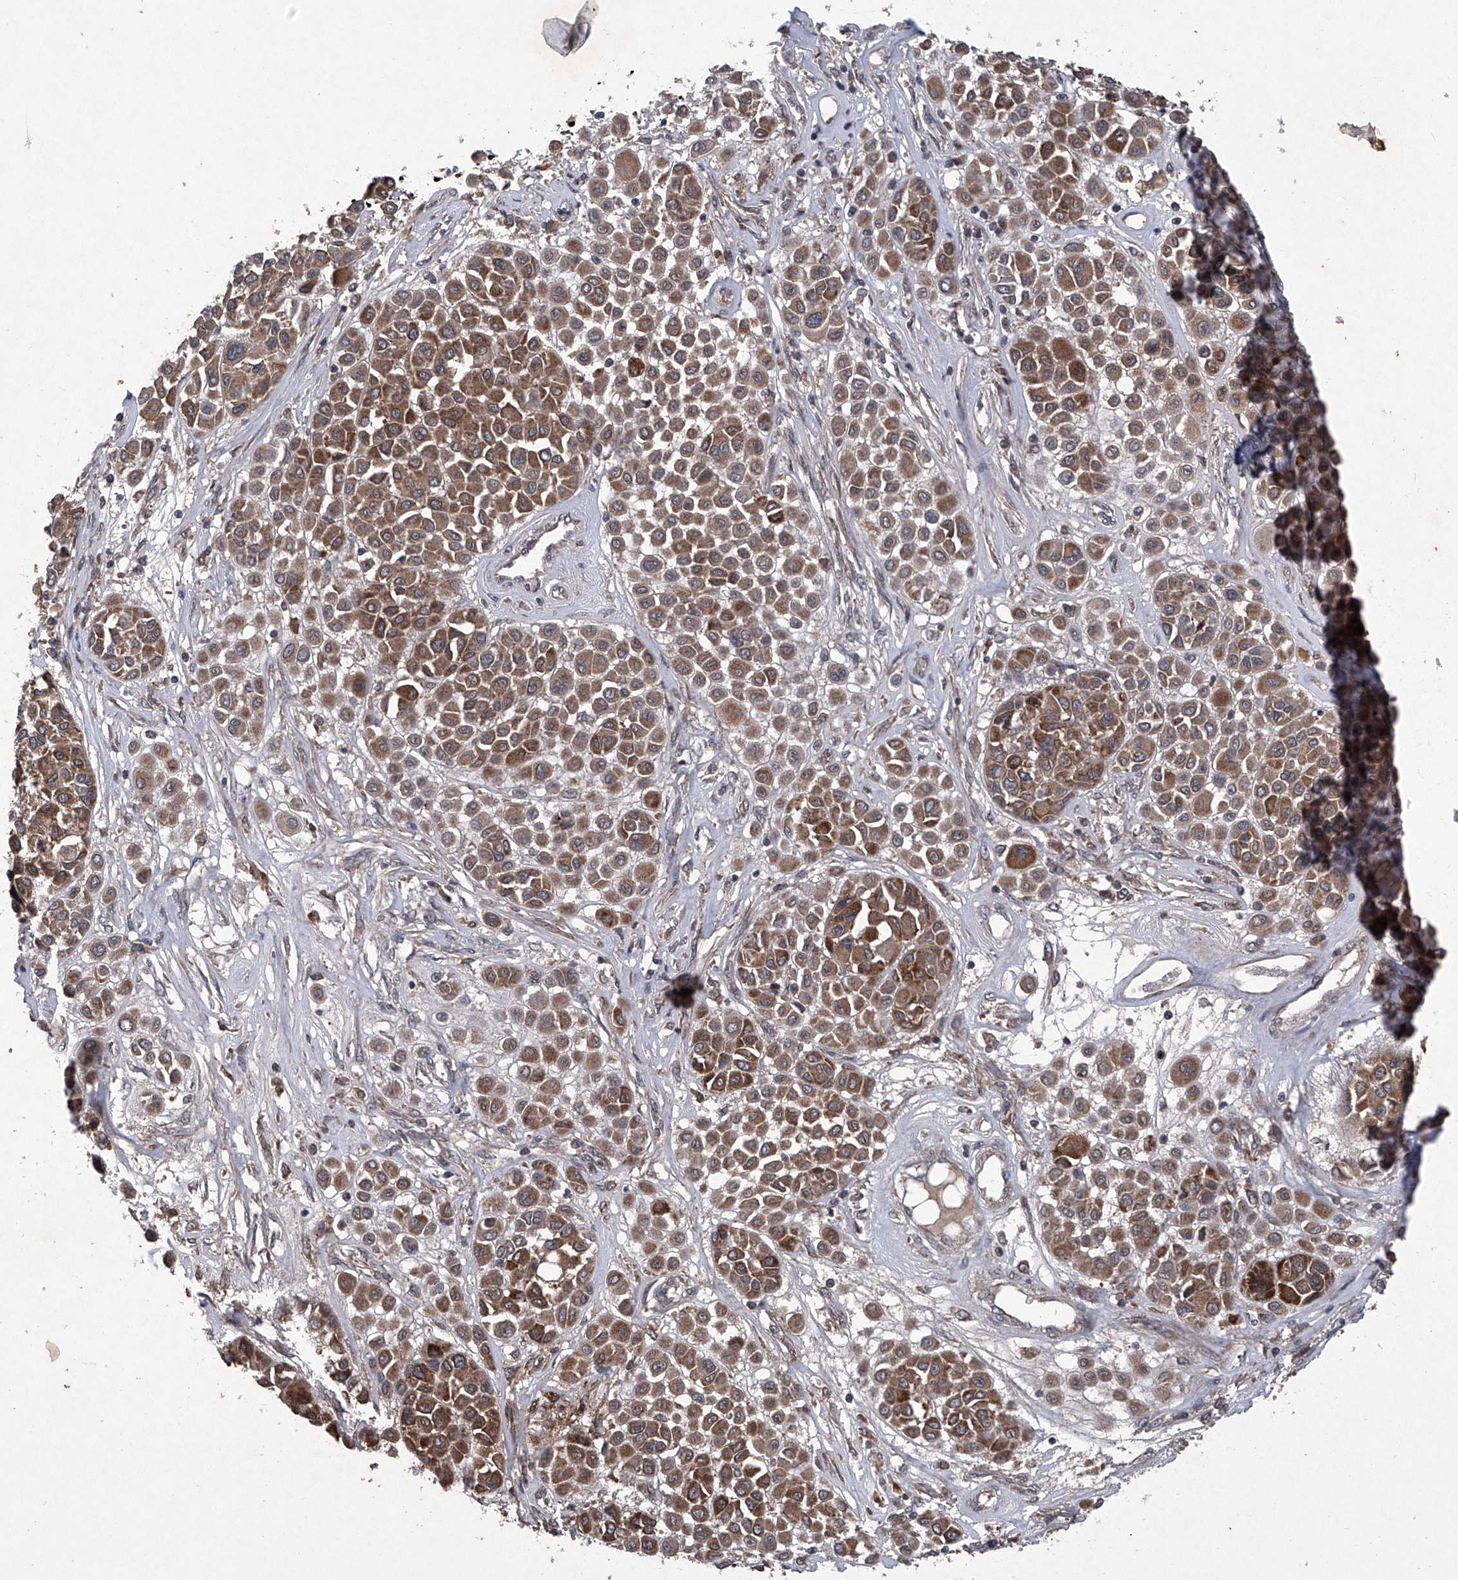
{"staining": {"intensity": "moderate", "quantity": ">75%", "location": "cytoplasmic/membranous"}, "tissue": "melanoma", "cell_type": "Tumor cells", "image_type": "cancer", "snomed": [{"axis": "morphology", "description": "Malignant melanoma, Metastatic site"}, {"axis": "topography", "description": "Soft tissue"}], "caption": "DAB (3,3'-diaminobenzidine) immunohistochemical staining of human malignant melanoma (metastatic site) shows moderate cytoplasmic/membranous protein positivity in approximately >75% of tumor cells.", "gene": "SUMF2", "patient": {"sex": "male", "age": 41}}